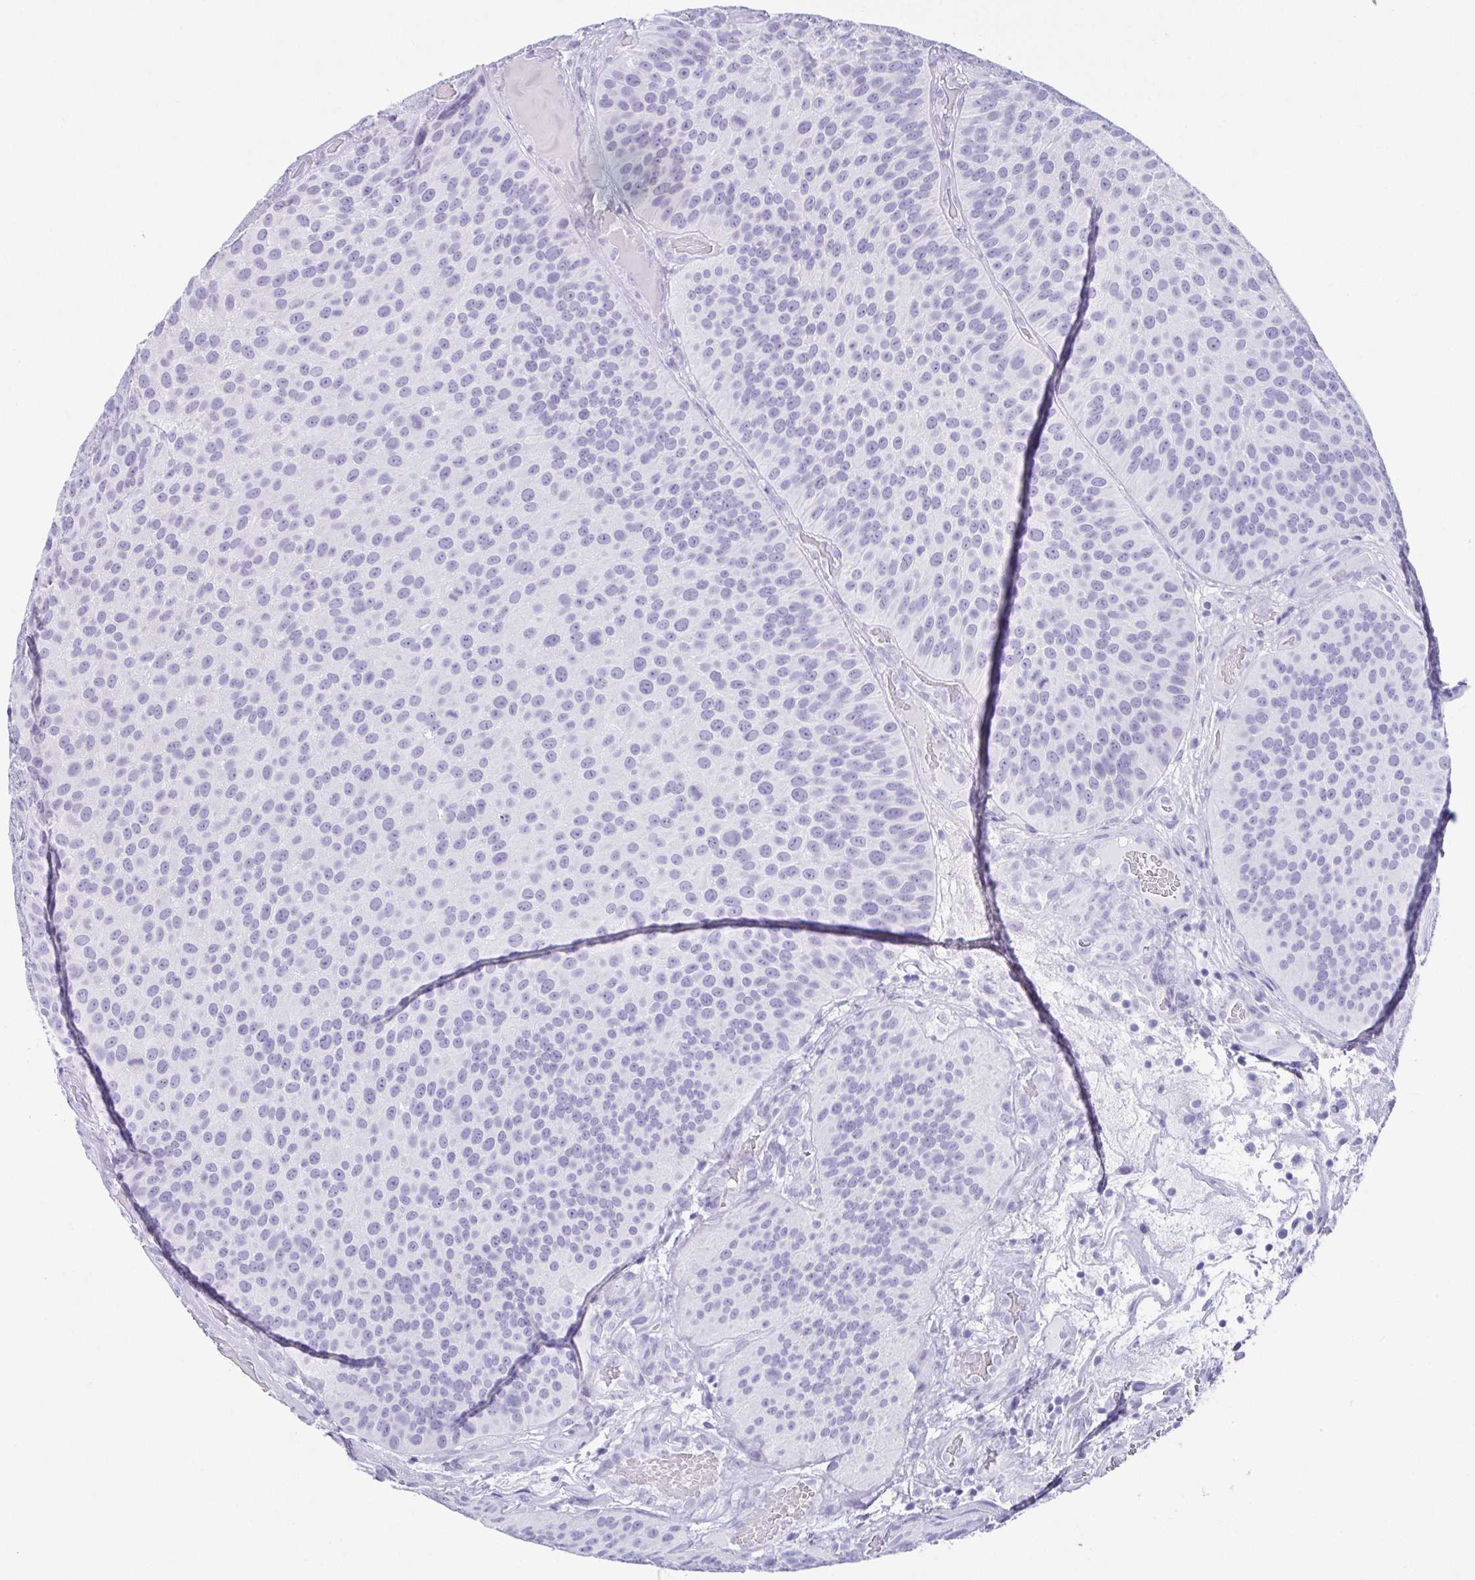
{"staining": {"intensity": "negative", "quantity": "none", "location": "none"}, "tissue": "urothelial cancer", "cell_type": "Tumor cells", "image_type": "cancer", "snomed": [{"axis": "morphology", "description": "Urothelial carcinoma, Low grade"}, {"axis": "topography", "description": "Urinary bladder"}], "caption": "DAB (3,3'-diaminobenzidine) immunohistochemical staining of human urothelial carcinoma (low-grade) reveals no significant positivity in tumor cells. (Brightfield microscopy of DAB immunohistochemistry (IHC) at high magnification).", "gene": "ESX1", "patient": {"sex": "male", "age": 76}}